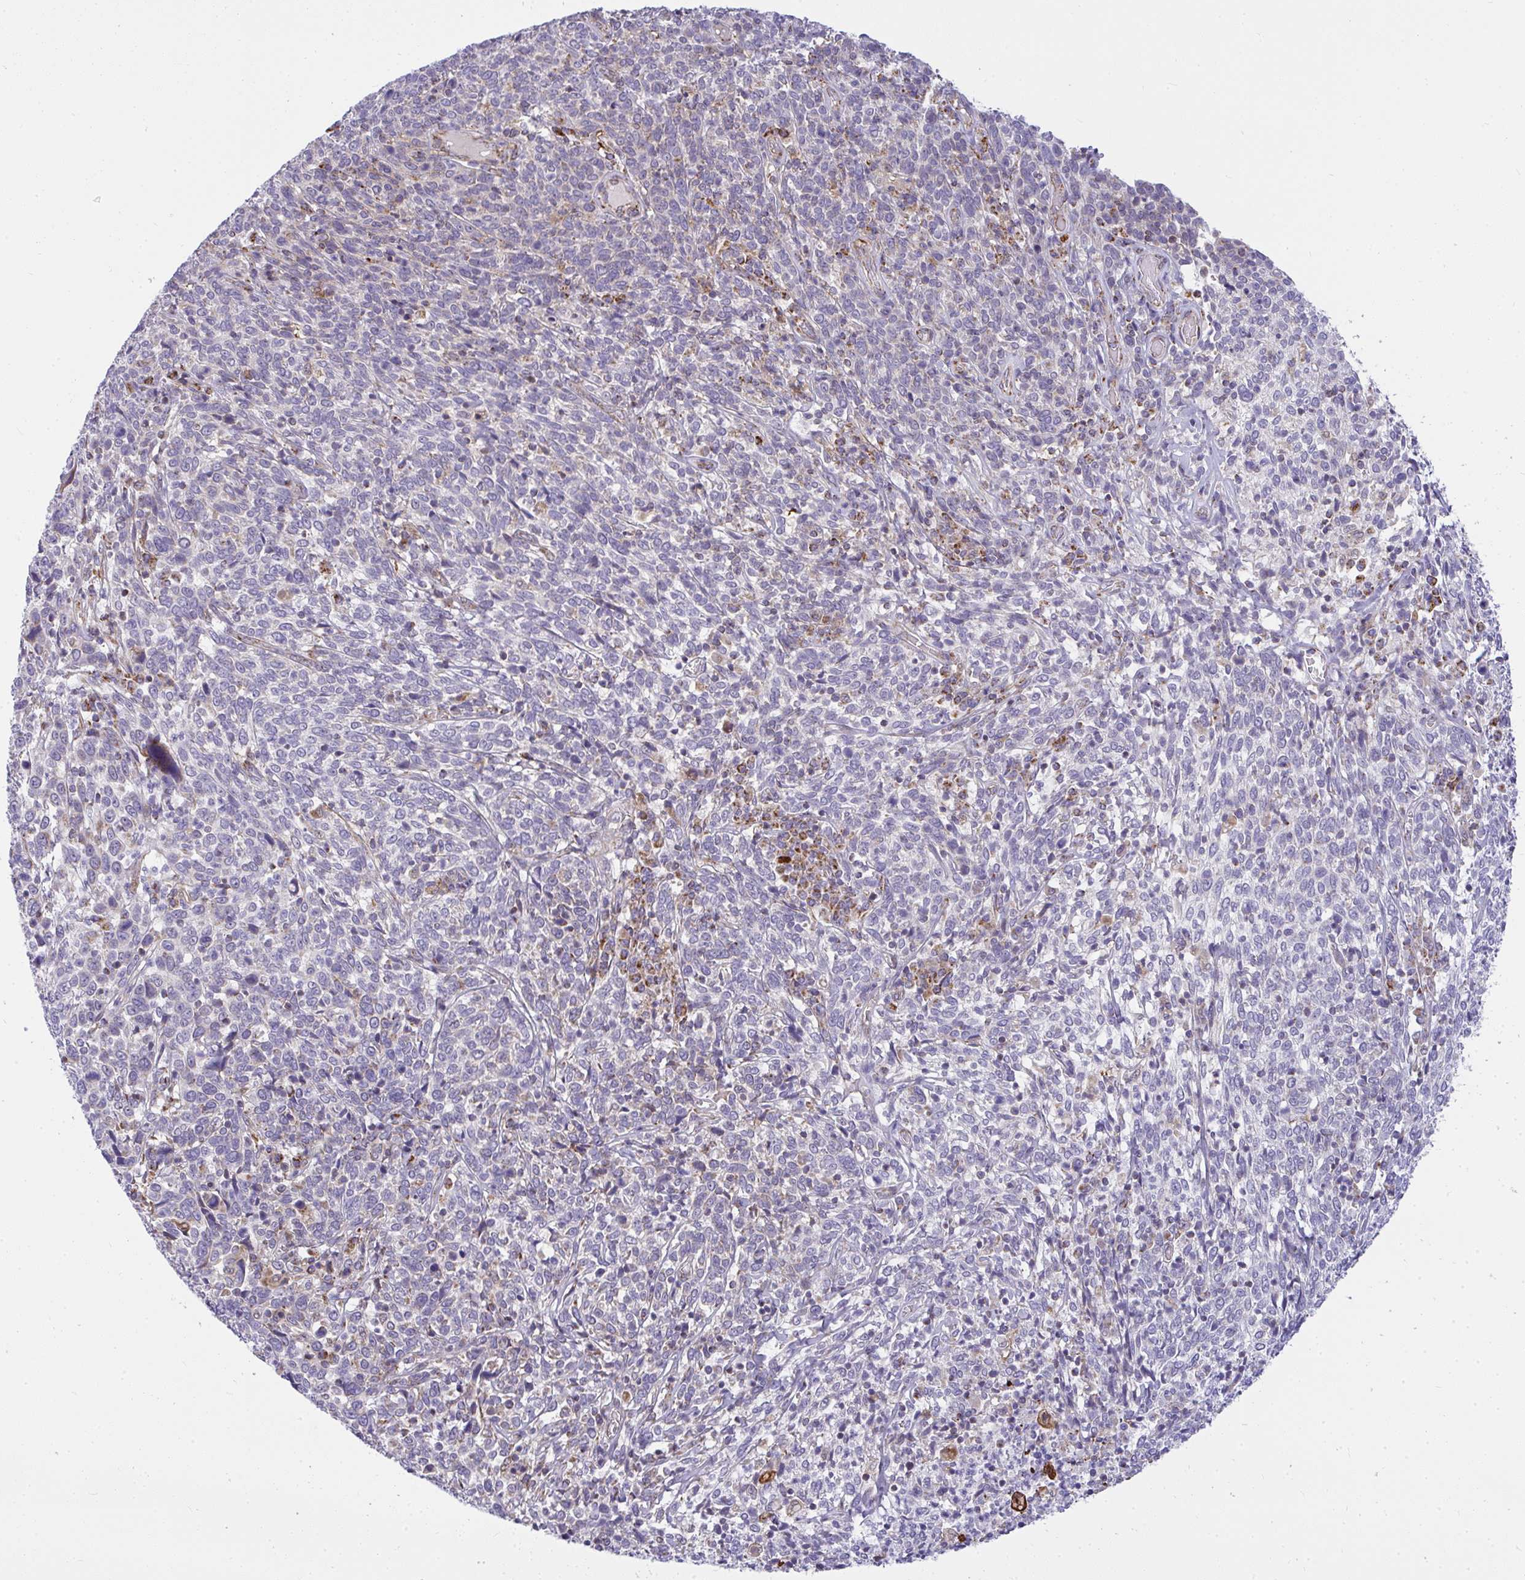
{"staining": {"intensity": "negative", "quantity": "none", "location": "none"}, "tissue": "cervical cancer", "cell_type": "Tumor cells", "image_type": "cancer", "snomed": [{"axis": "morphology", "description": "Squamous cell carcinoma, NOS"}, {"axis": "topography", "description": "Cervix"}], "caption": "Cervical squamous cell carcinoma stained for a protein using IHC demonstrates no staining tumor cells.", "gene": "SRRM4", "patient": {"sex": "female", "age": 46}}